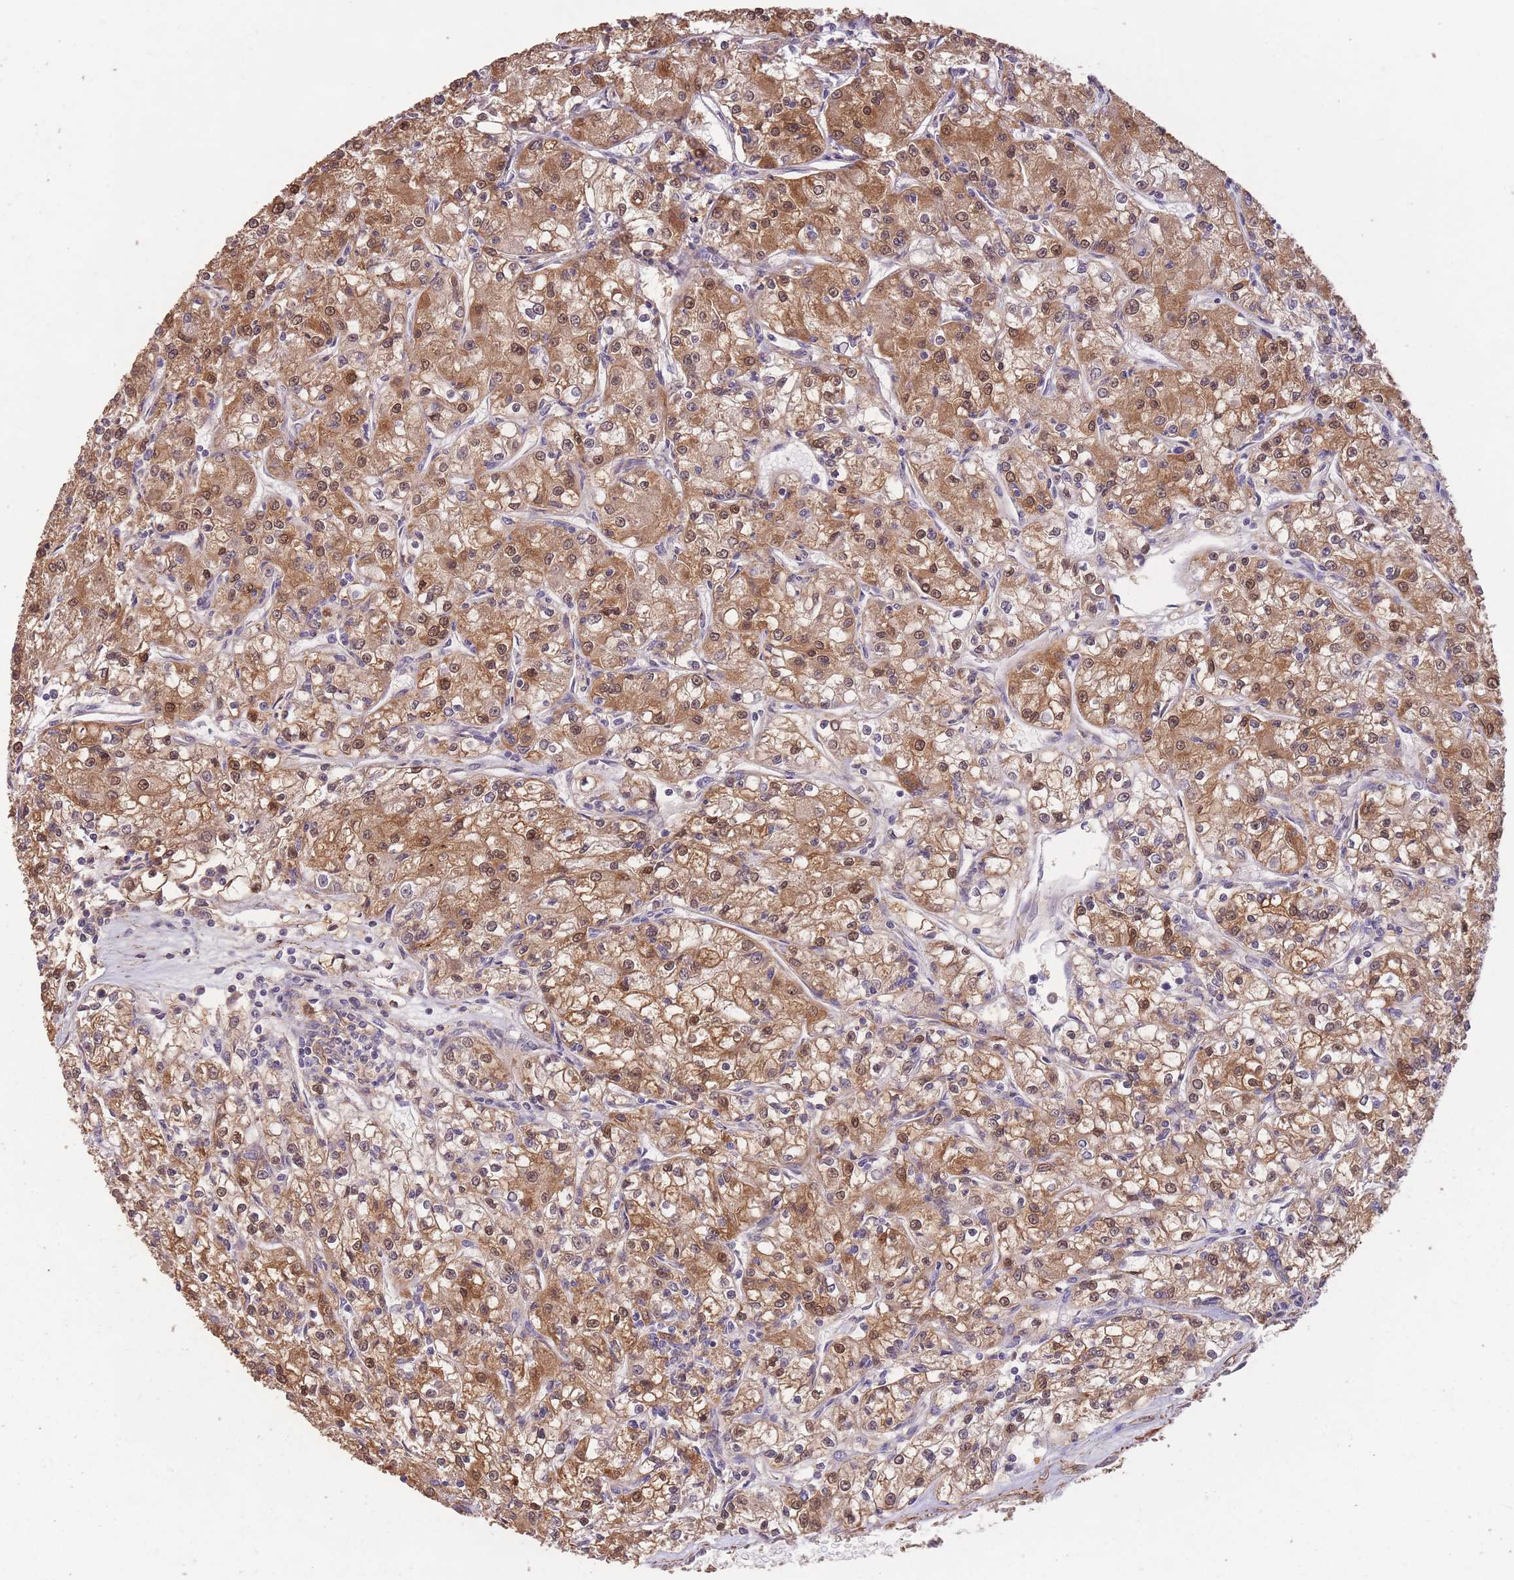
{"staining": {"intensity": "moderate", "quantity": ">75%", "location": "cytoplasmic/membranous,nuclear"}, "tissue": "renal cancer", "cell_type": "Tumor cells", "image_type": "cancer", "snomed": [{"axis": "morphology", "description": "Adenocarcinoma, NOS"}, {"axis": "topography", "description": "Kidney"}], "caption": "Moderate cytoplasmic/membranous and nuclear staining is appreciated in approximately >75% of tumor cells in renal cancer.", "gene": "NLRC4", "patient": {"sex": "female", "age": 59}}